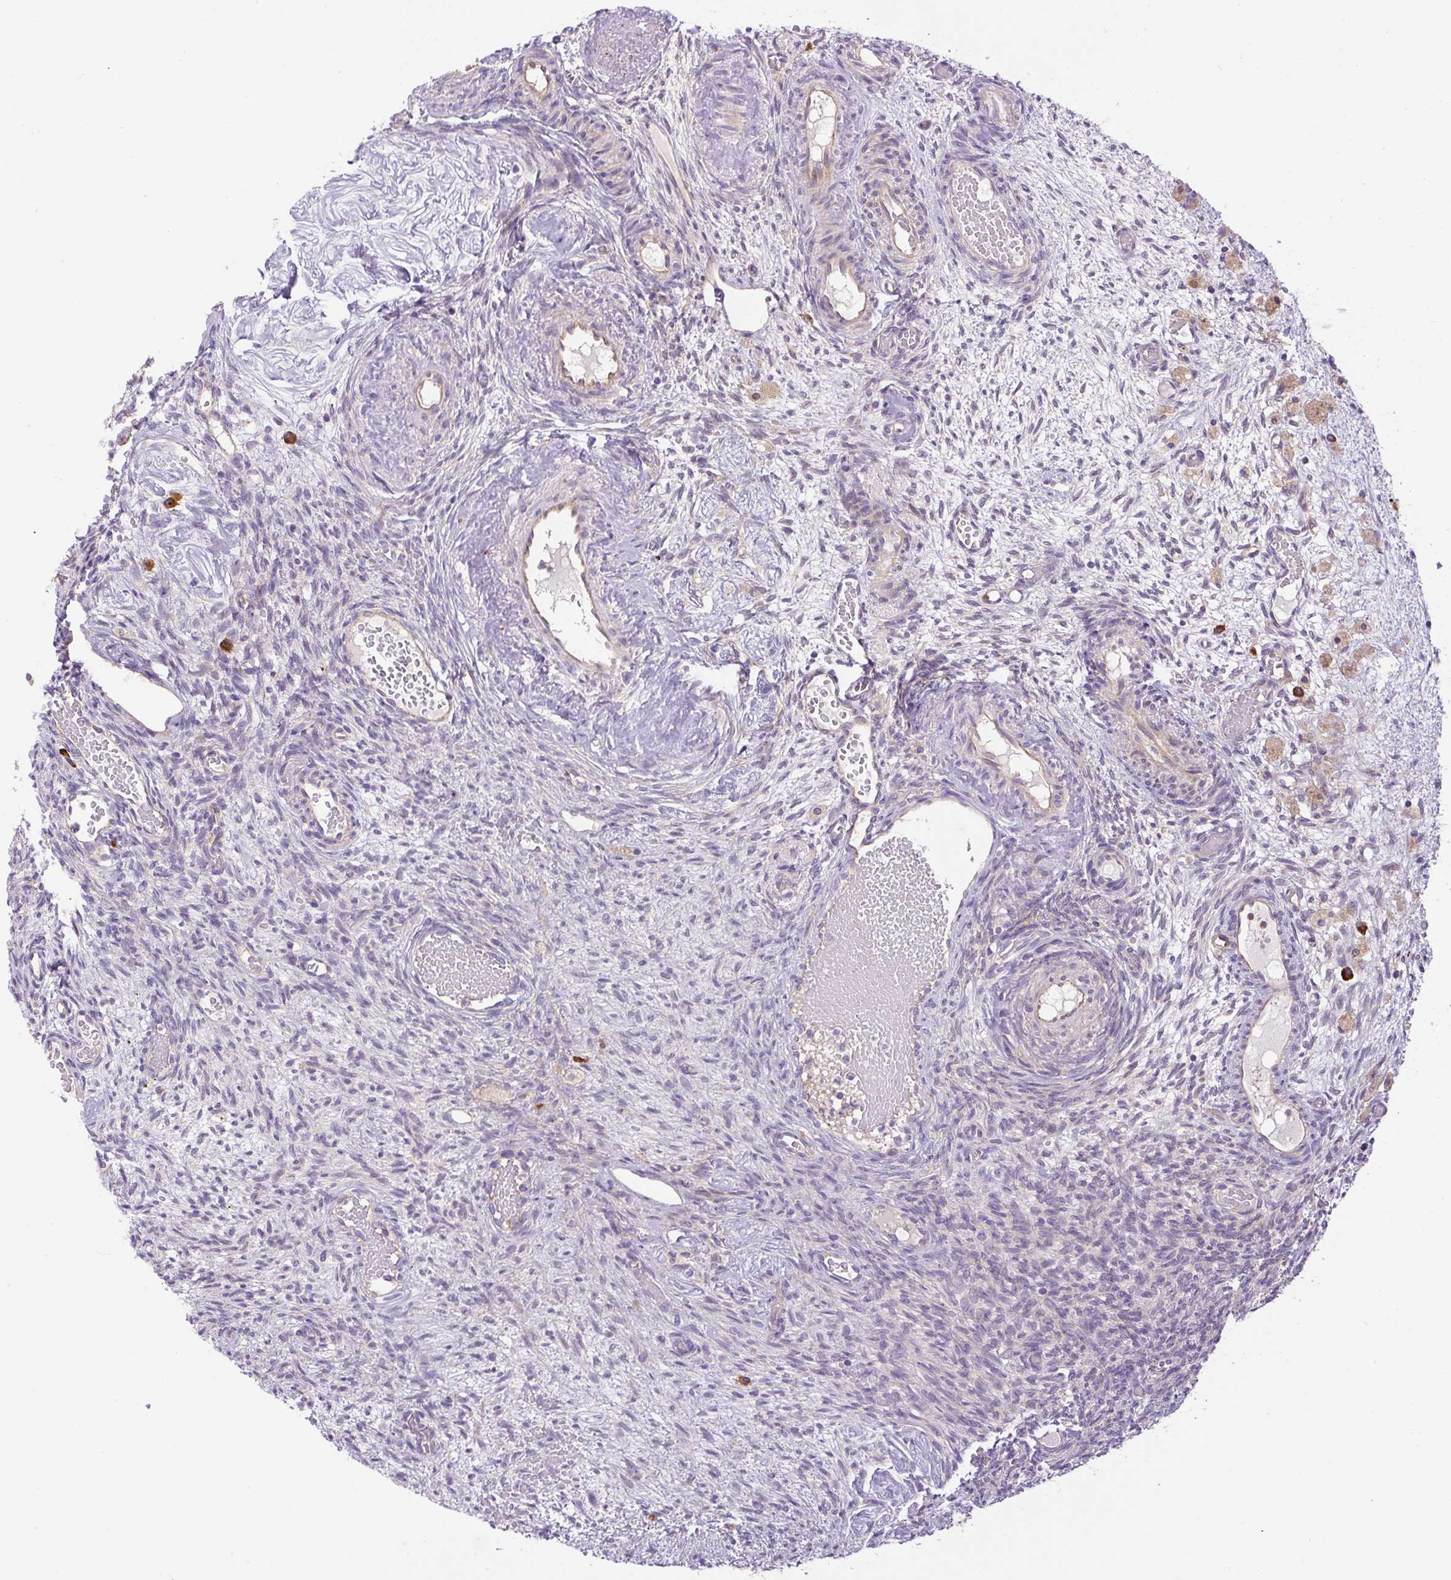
{"staining": {"intensity": "moderate", "quantity": "<25%", "location": "cytoplasmic/membranous"}, "tissue": "ovary", "cell_type": "Follicle cells", "image_type": "normal", "snomed": [{"axis": "morphology", "description": "Normal tissue, NOS"}, {"axis": "topography", "description": "Ovary"}], "caption": "Protein expression by IHC exhibits moderate cytoplasmic/membranous staining in about <25% of follicle cells in benign ovary.", "gene": "PPME1", "patient": {"sex": "female", "age": 67}}